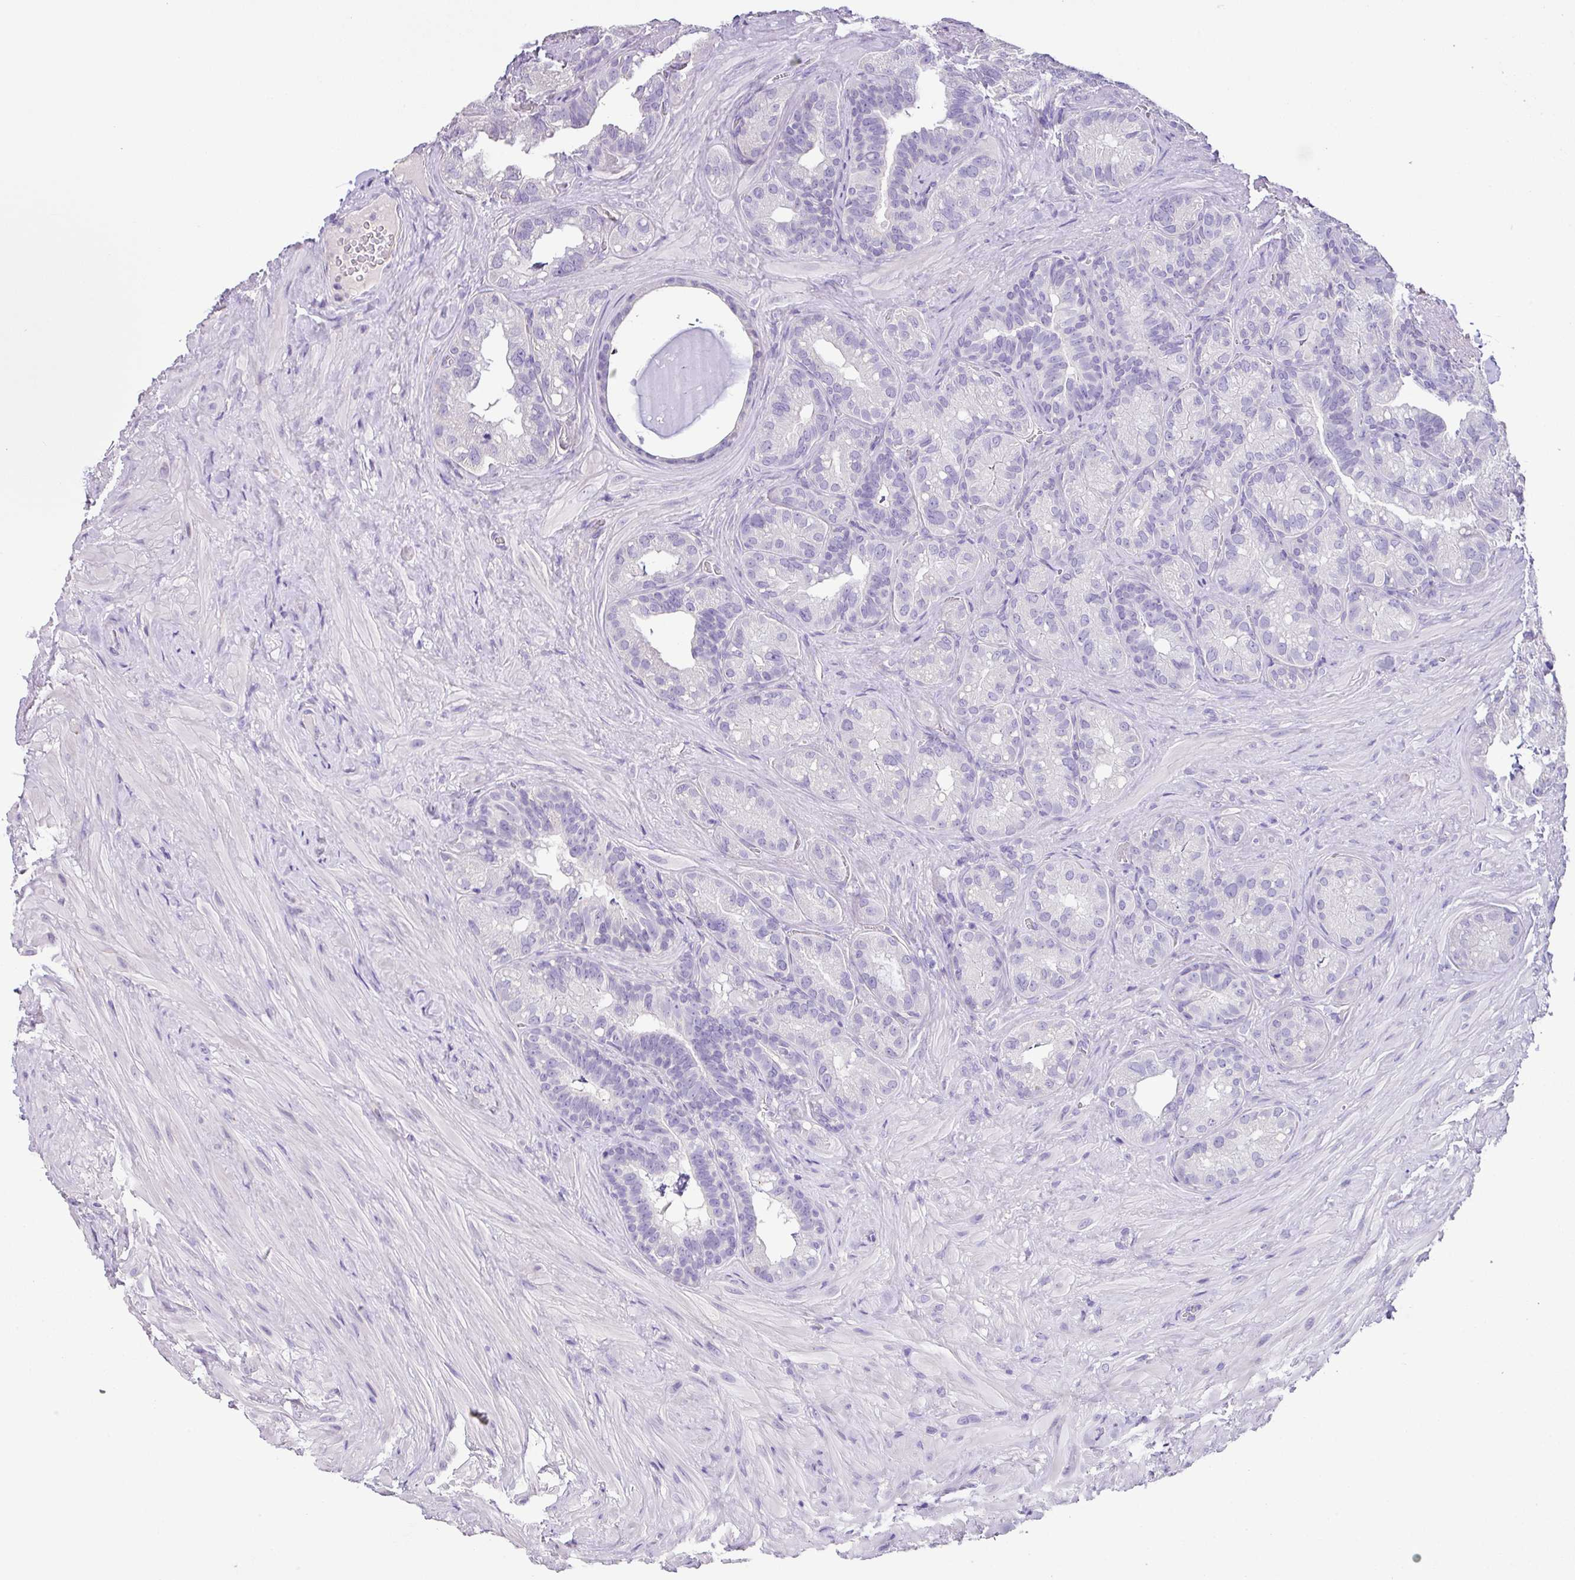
{"staining": {"intensity": "negative", "quantity": "none", "location": "none"}, "tissue": "seminal vesicle", "cell_type": "Glandular cells", "image_type": "normal", "snomed": [{"axis": "morphology", "description": "Normal tissue, NOS"}, {"axis": "topography", "description": "Seminal veicle"}], "caption": "Immunohistochemical staining of unremarkable seminal vesicle displays no significant positivity in glandular cells.", "gene": "ZG16", "patient": {"sex": "male", "age": 60}}